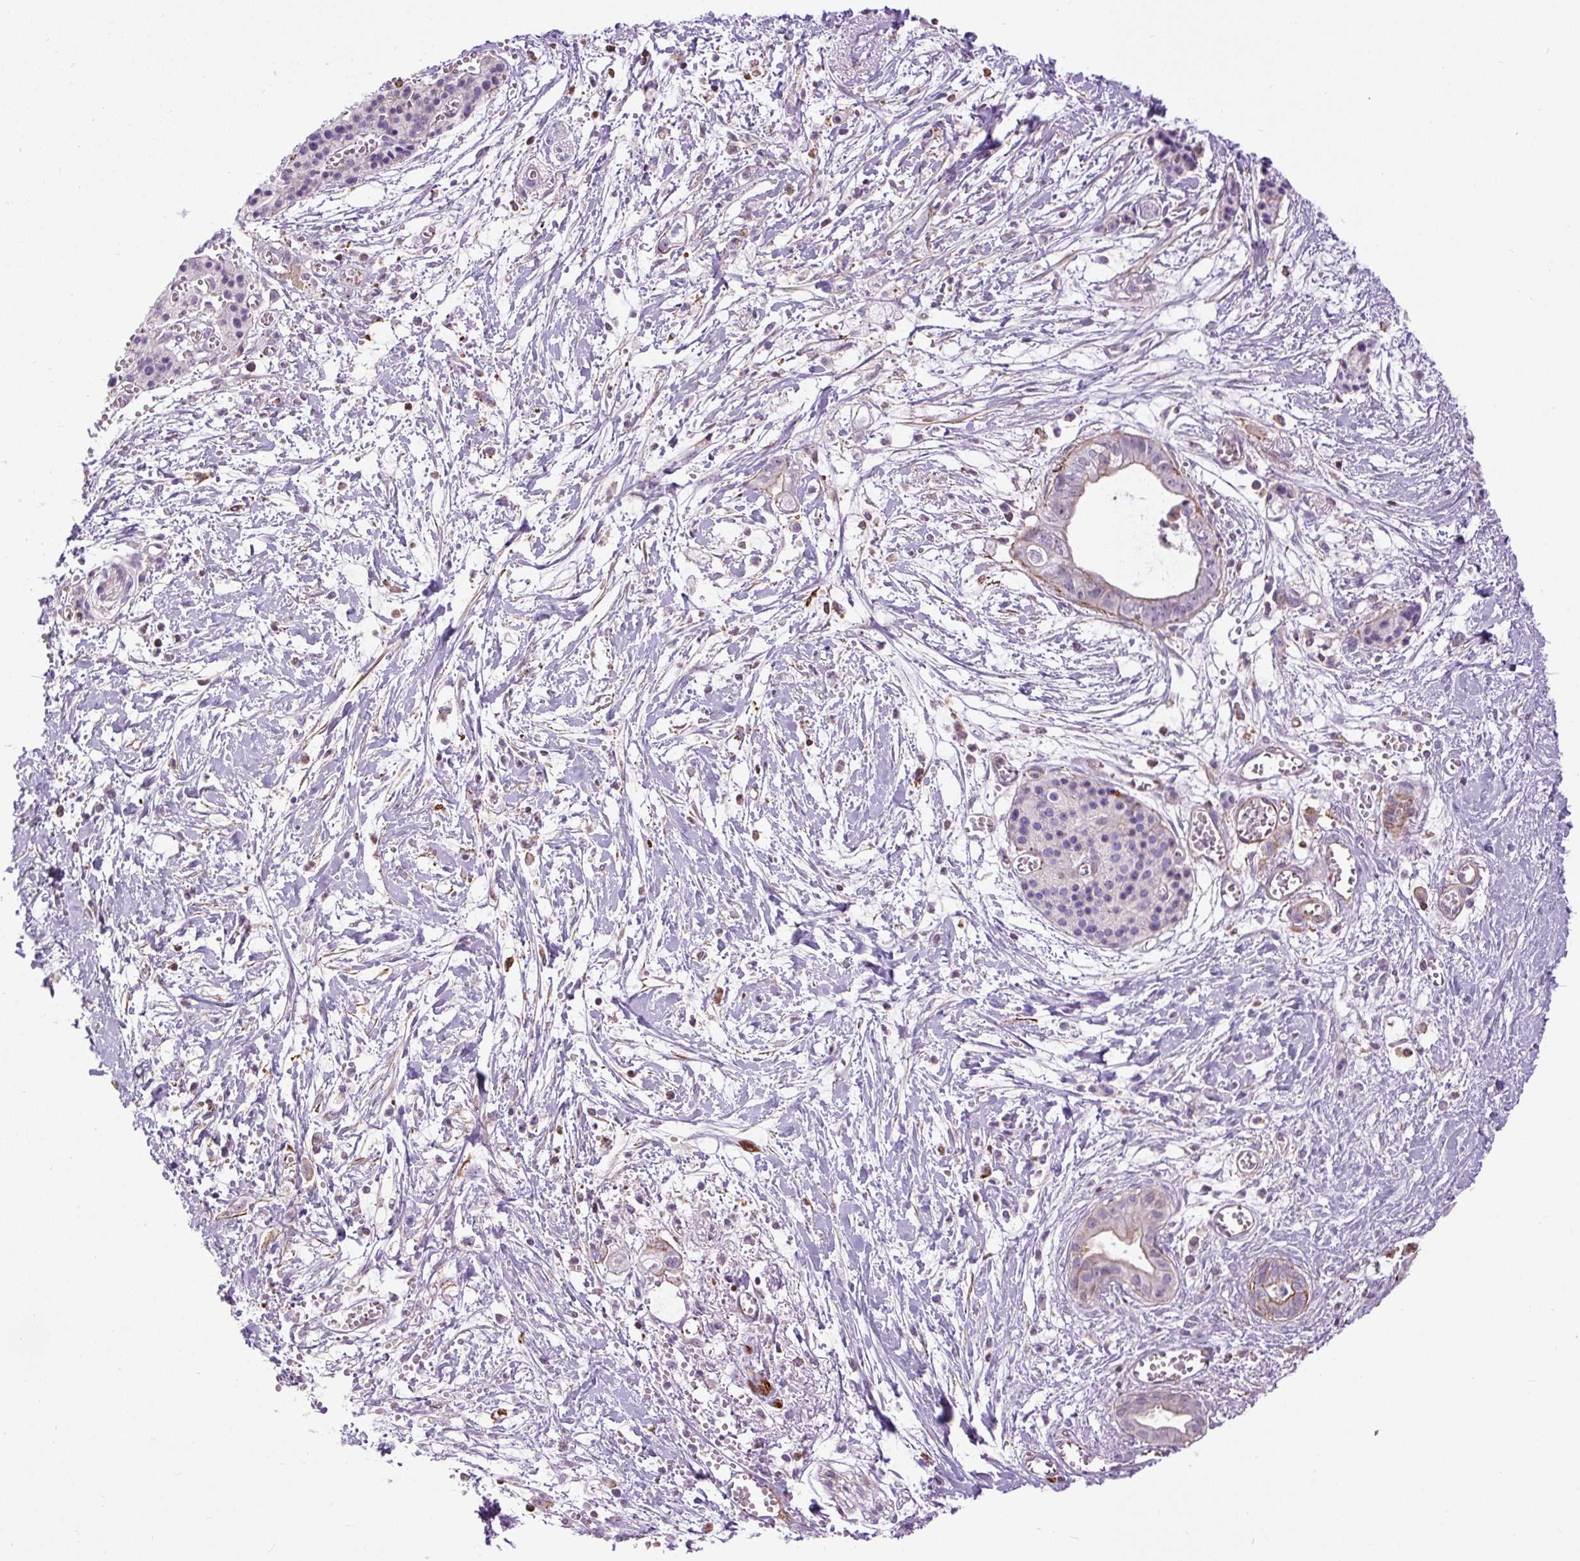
{"staining": {"intensity": "weak", "quantity": "25%-75%", "location": "cytoplasmic/membranous"}, "tissue": "pancreatic cancer", "cell_type": "Tumor cells", "image_type": "cancer", "snomed": [{"axis": "morphology", "description": "Adenocarcinoma, NOS"}, {"axis": "topography", "description": "Pancreas"}], "caption": "High-magnification brightfield microscopy of adenocarcinoma (pancreatic) stained with DAB (3,3'-diaminobenzidine) (brown) and counterstained with hematoxylin (blue). tumor cells exhibit weak cytoplasmic/membranous expression is seen in approximately25%-75% of cells.", "gene": "ZNF197", "patient": {"sex": "male", "age": 71}}